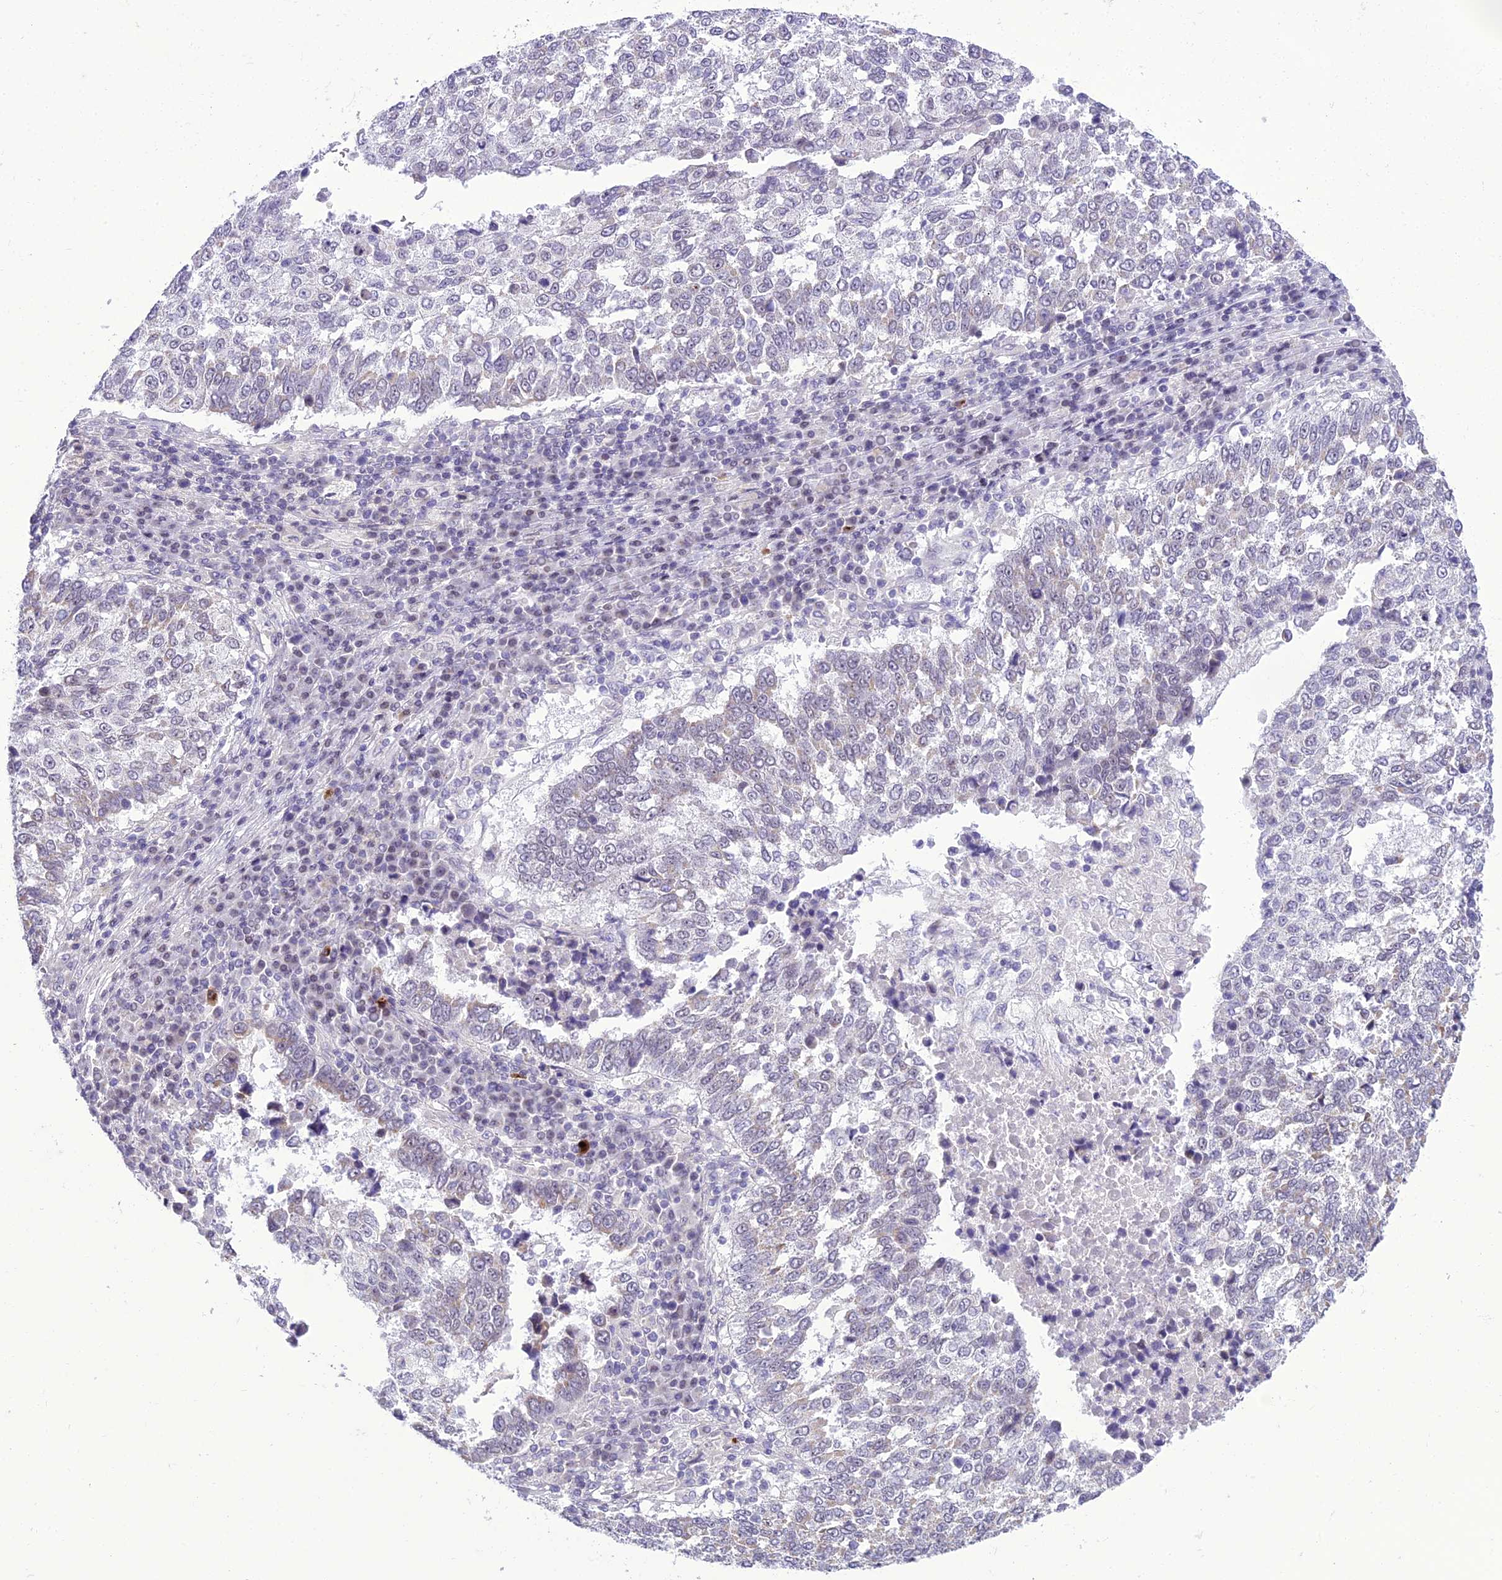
{"staining": {"intensity": "negative", "quantity": "none", "location": "none"}, "tissue": "lung cancer", "cell_type": "Tumor cells", "image_type": "cancer", "snomed": [{"axis": "morphology", "description": "Squamous cell carcinoma, NOS"}, {"axis": "topography", "description": "Lung"}], "caption": "DAB (3,3'-diaminobenzidine) immunohistochemical staining of lung cancer (squamous cell carcinoma) demonstrates no significant expression in tumor cells. The staining was performed using DAB (3,3'-diaminobenzidine) to visualize the protein expression in brown, while the nuclei were stained in blue with hematoxylin (Magnification: 20x).", "gene": "B9D2", "patient": {"sex": "male", "age": 73}}